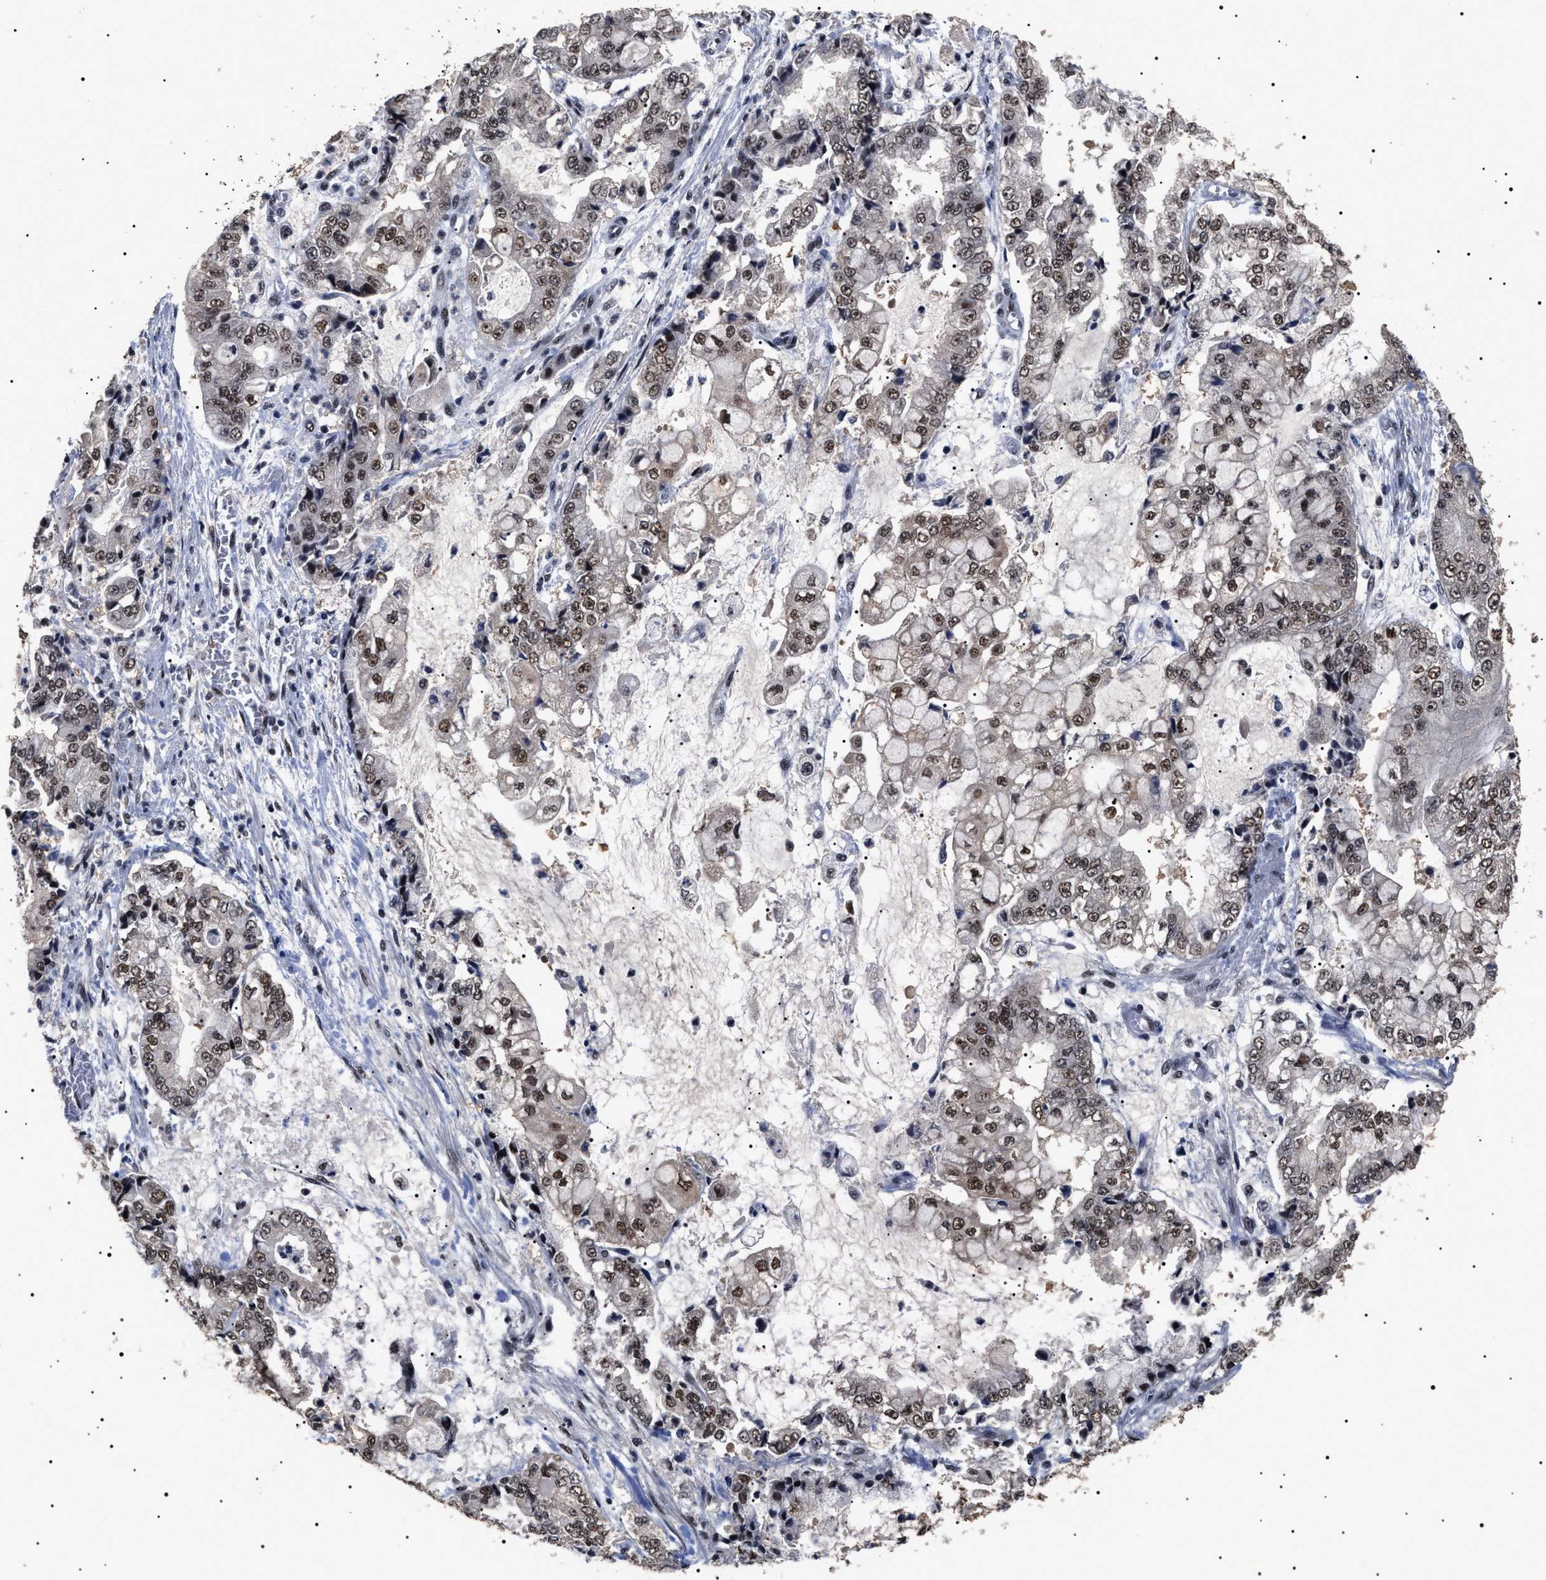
{"staining": {"intensity": "moderate", "quantity": ">75%", "location": "nuclear"}, "tissue": "stomach cancer", "cell_type": "Tumor cells", "image_type": "cancer", "snomed": [{"axis": "morphology", "description": "Adenocarcinoma, NOS"}, {"axis": "topography", "description": "Stomach"}], "caption": "Tumor cells reveal medium levels of moderate nuclear staining in approximately >75% of cells in stomach adenocarcinoma.", "gene": "CAAP1", "patient": {"sex": "male", "age": 76}}